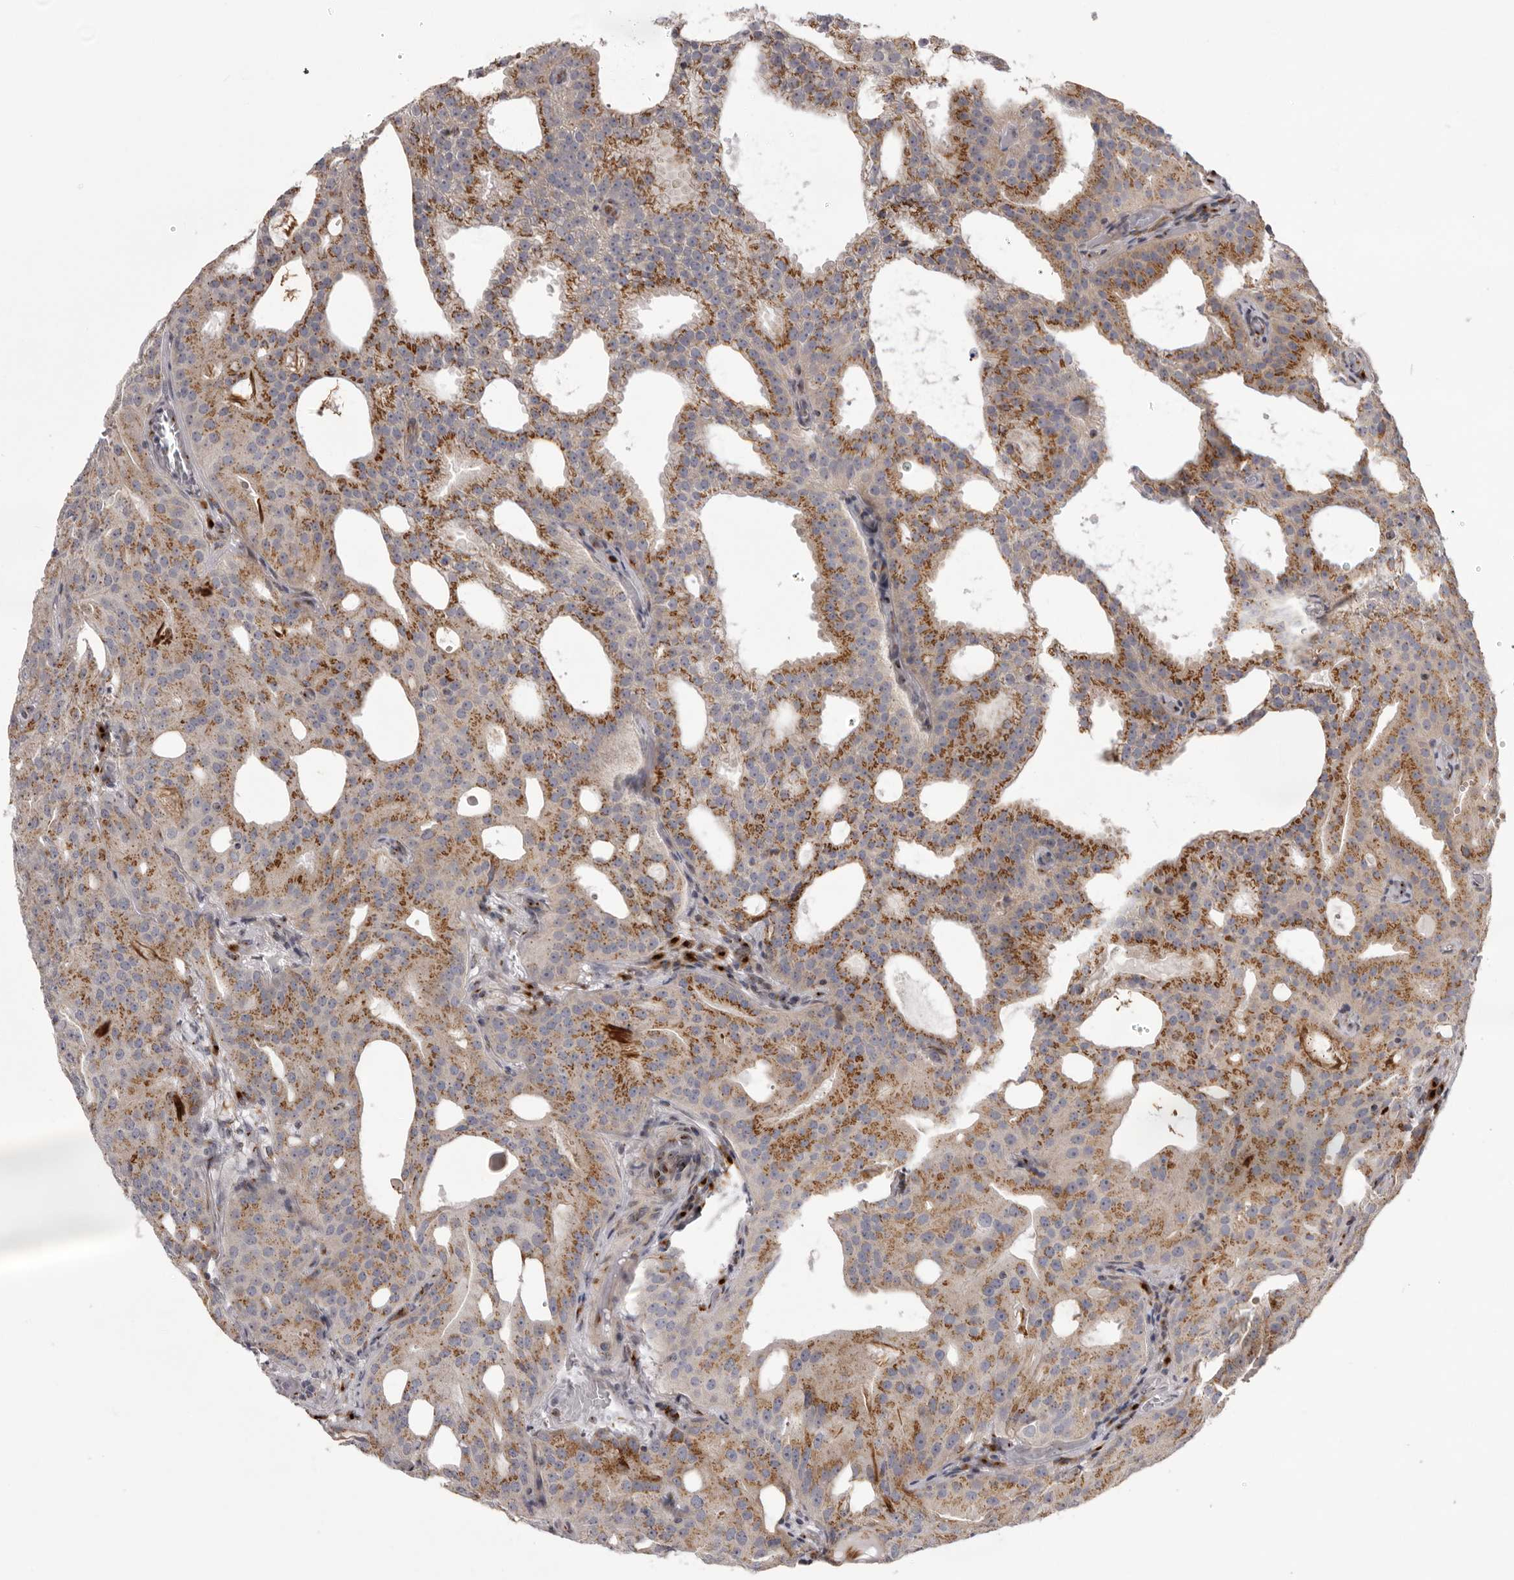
{"staining": {"intensity": "moderate", "quantity": ">75%", "location": "cytoplasmic/membranous"}, "tissue": "prostate cancer", "cell_type": "Tumor cells", "image_type": "cancer", "snomed": [{"axis": "morphology", "description": "Adenocarcinoma, Medium grade"}, {"axis": "topography", "description": "Prostate"}], "caption": "Human prostate medium-grade adenocarcinoma stained with a brown dye displays moderate cytoplasmic/membranous positive staining in about >75% of tumor cells.", "gene": "WDR47", "patient": {"sex": "male", "age": 88}}